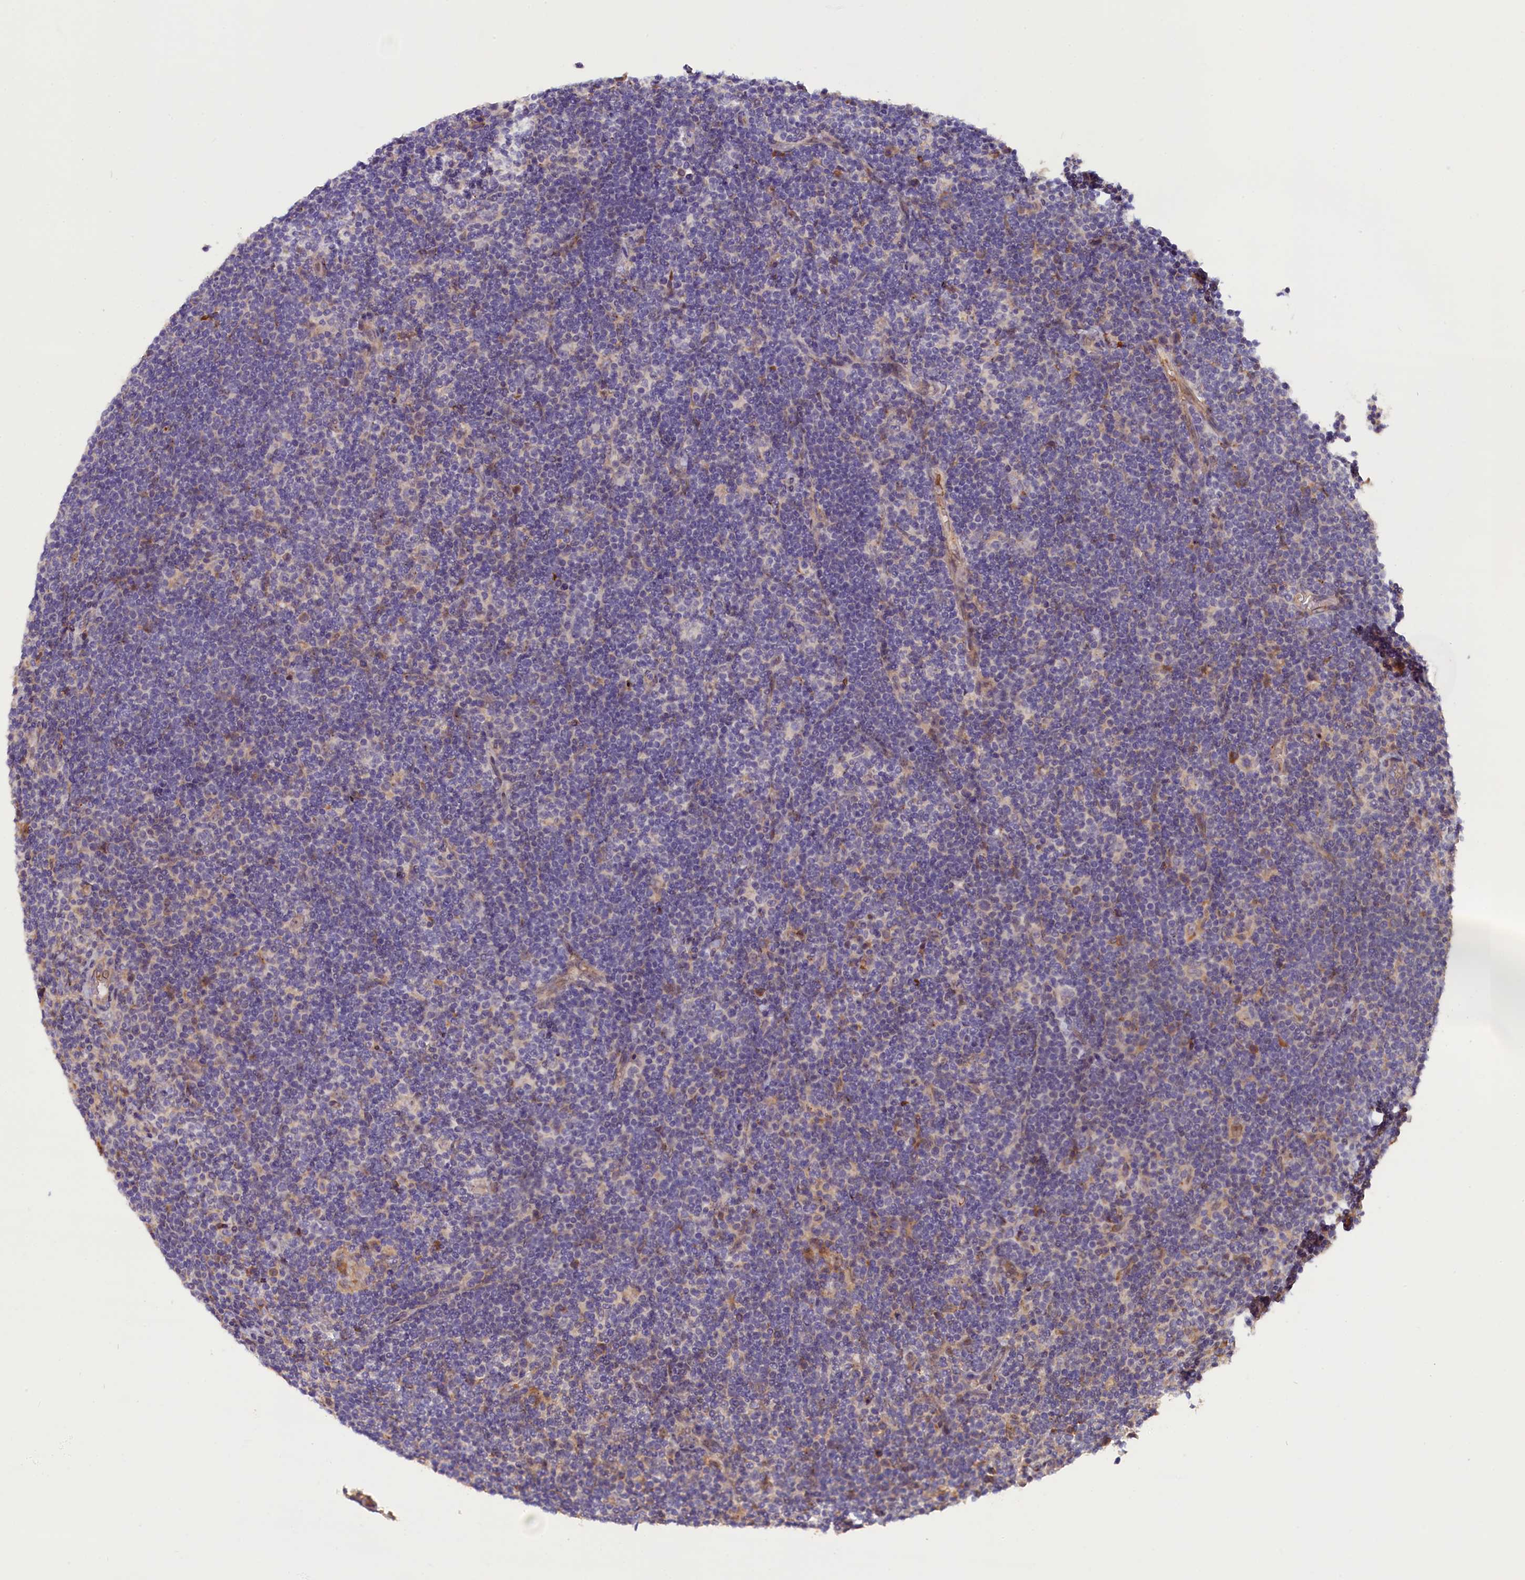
{"staining": {"intensity": "negative", "quantity": "none", "location": "none"}, "tissue": "lymphoma", "cell_type": "Tumor cells", "image_type": "cancer", "snomed": [{"axis": "morphology", "description": "Hodgkin's disease, NOS"}, {"axis": "topography", "description": "Lymph node"}], "caption": "This histopathology image is of Hodgkin's disease stained with immunohistochemistry to label a protein in brown with the nuclei are counter-stained blue. There is no expression in tumor cells. The staining was performed using DAB (3,3'-diaminobenzidine) to visualize the protein expression in brown, while the nuclei were stained in blue with hematoxylin (Magnification: 20x).", "gene": "CCDC9B", "patient": {"sex": "female", "age": 57}}